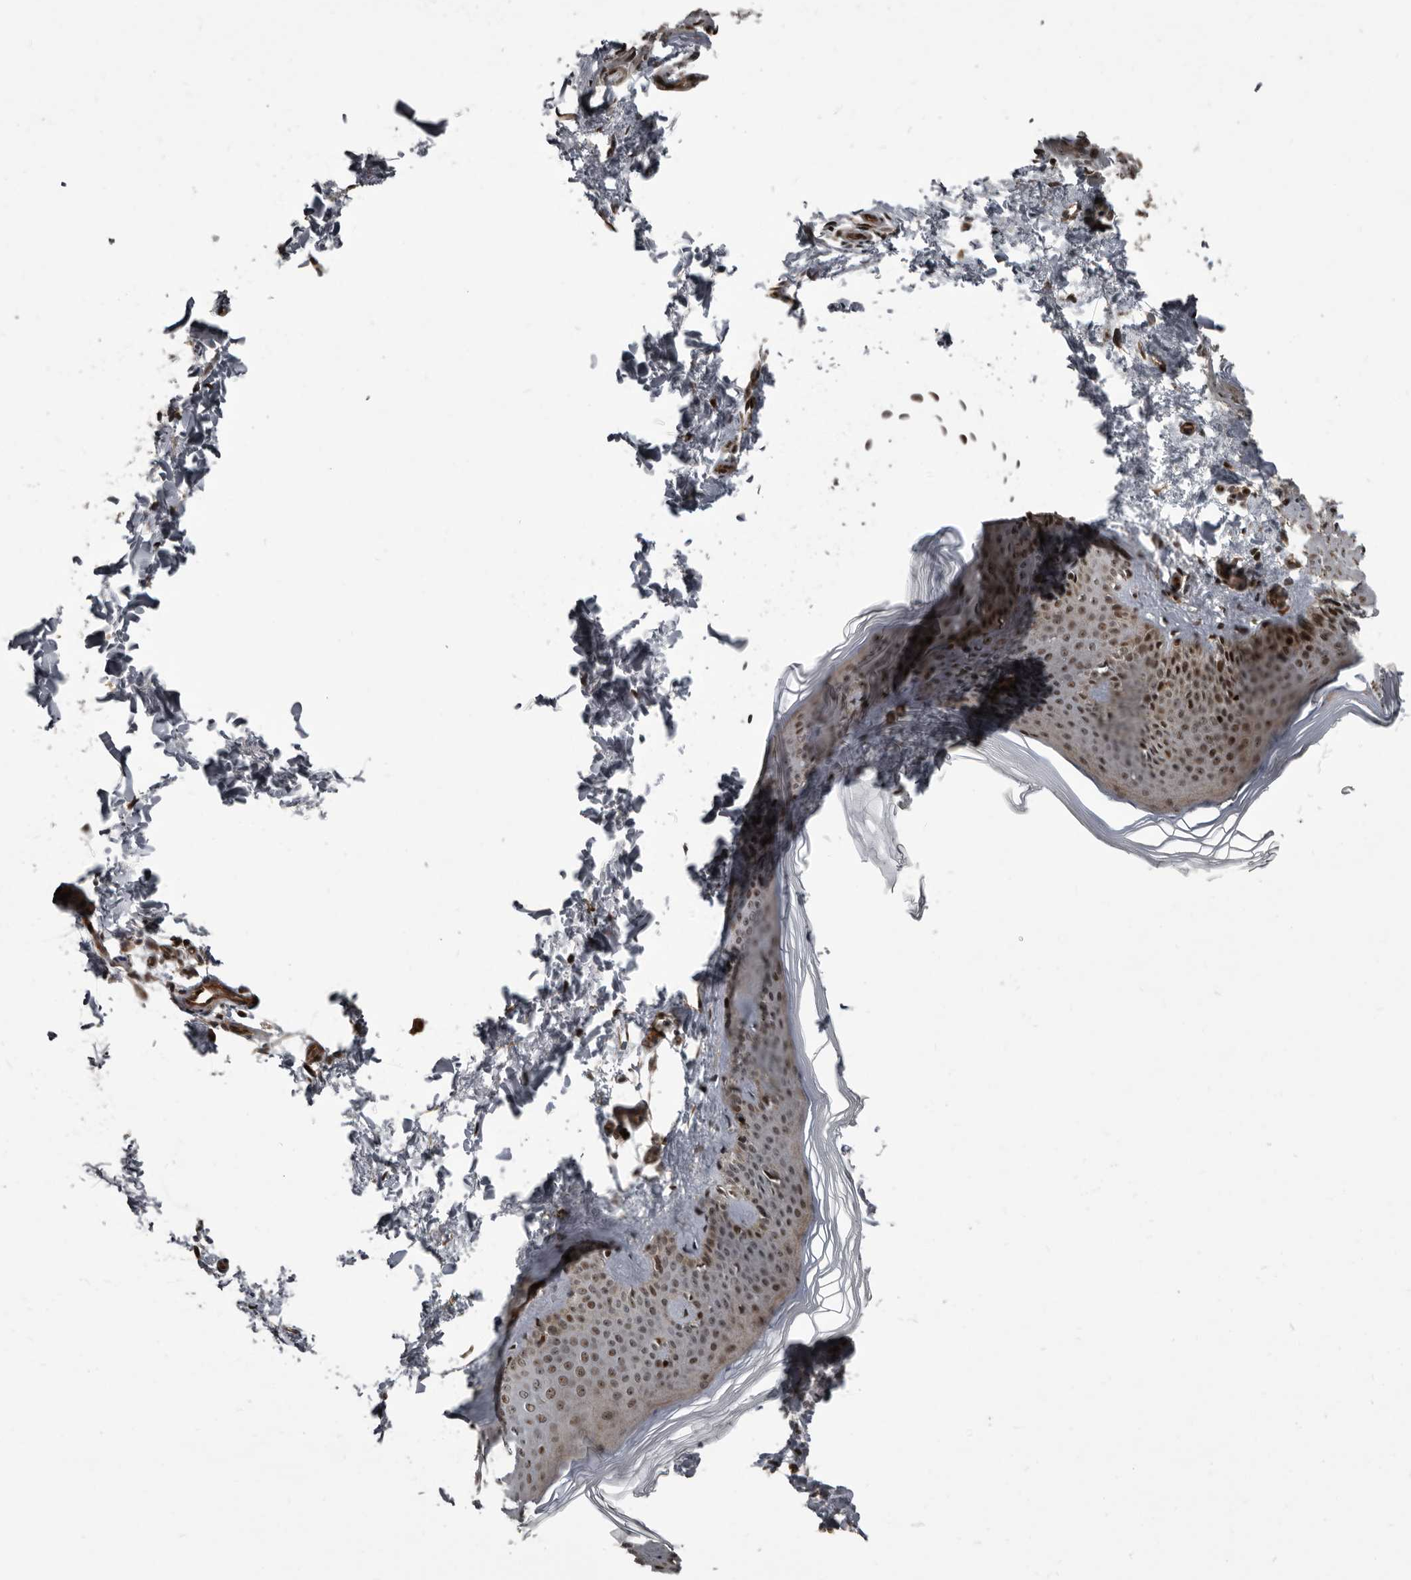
{"staining": {"intensity": "weak", "quantity": ">75%", "location": "cytoplasmic/membranous,nuclear"}, "tissue": "skin", "cell_type": "Fibroblasts", "image_type": "normal", "snomed": [{"axis": "morphology", "description": "Normal tissue, NOS"}, {"axis": "topography", "description": "Skin"}], "caption": "Weak cytoplasmic/membranous,nuclear staining is seen in approximately >75% of fibroblasts in benign skin.", "gene": "CHD1L", "patient": {"sex": "female", "age": 27}}